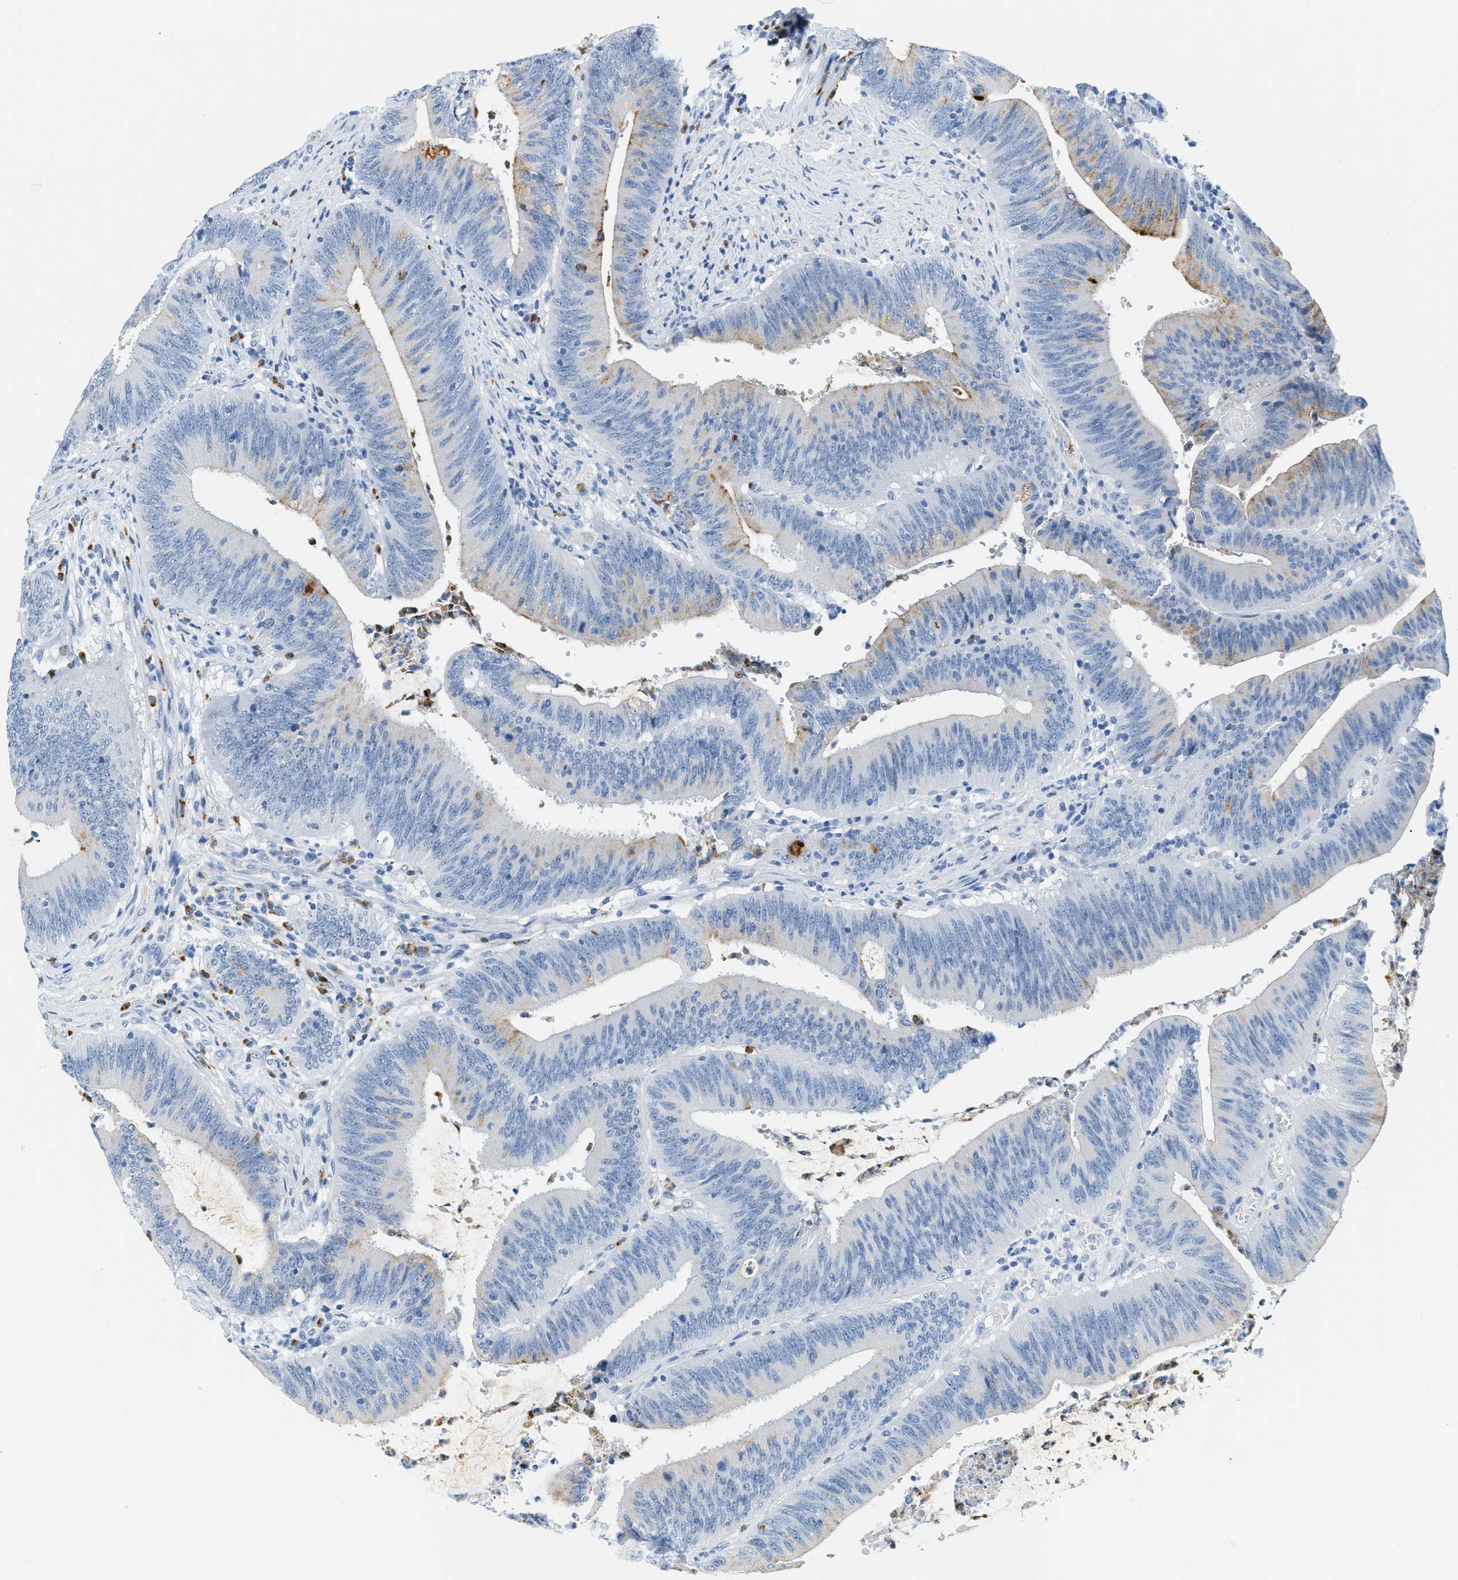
{"staining": {"intensity": "negative", "quantity": "none", "location": "none"}, "tissue": "colorectal cancer", "cell_type": "Tumor cells", "image_type": "cancer", "snomed": [{"axis": "morphology", "description": "Normal tissue, NOS"}, {"axis": "morphology", "description": "Adenocarcinoma, NOS"}, {"axis": "topography", "description": "Rectum"}], "caption": "DAB (3,3'-diaminobenzidine) immunohistochemical staining of colorectal adenocarcinoma demonstrates no significant positivity in tumor cells. (Immunohistochemistry, brightfield microscopy, high magnification).", "gene": "LCN2", "patient": {"sex": "female", "age": 66}}